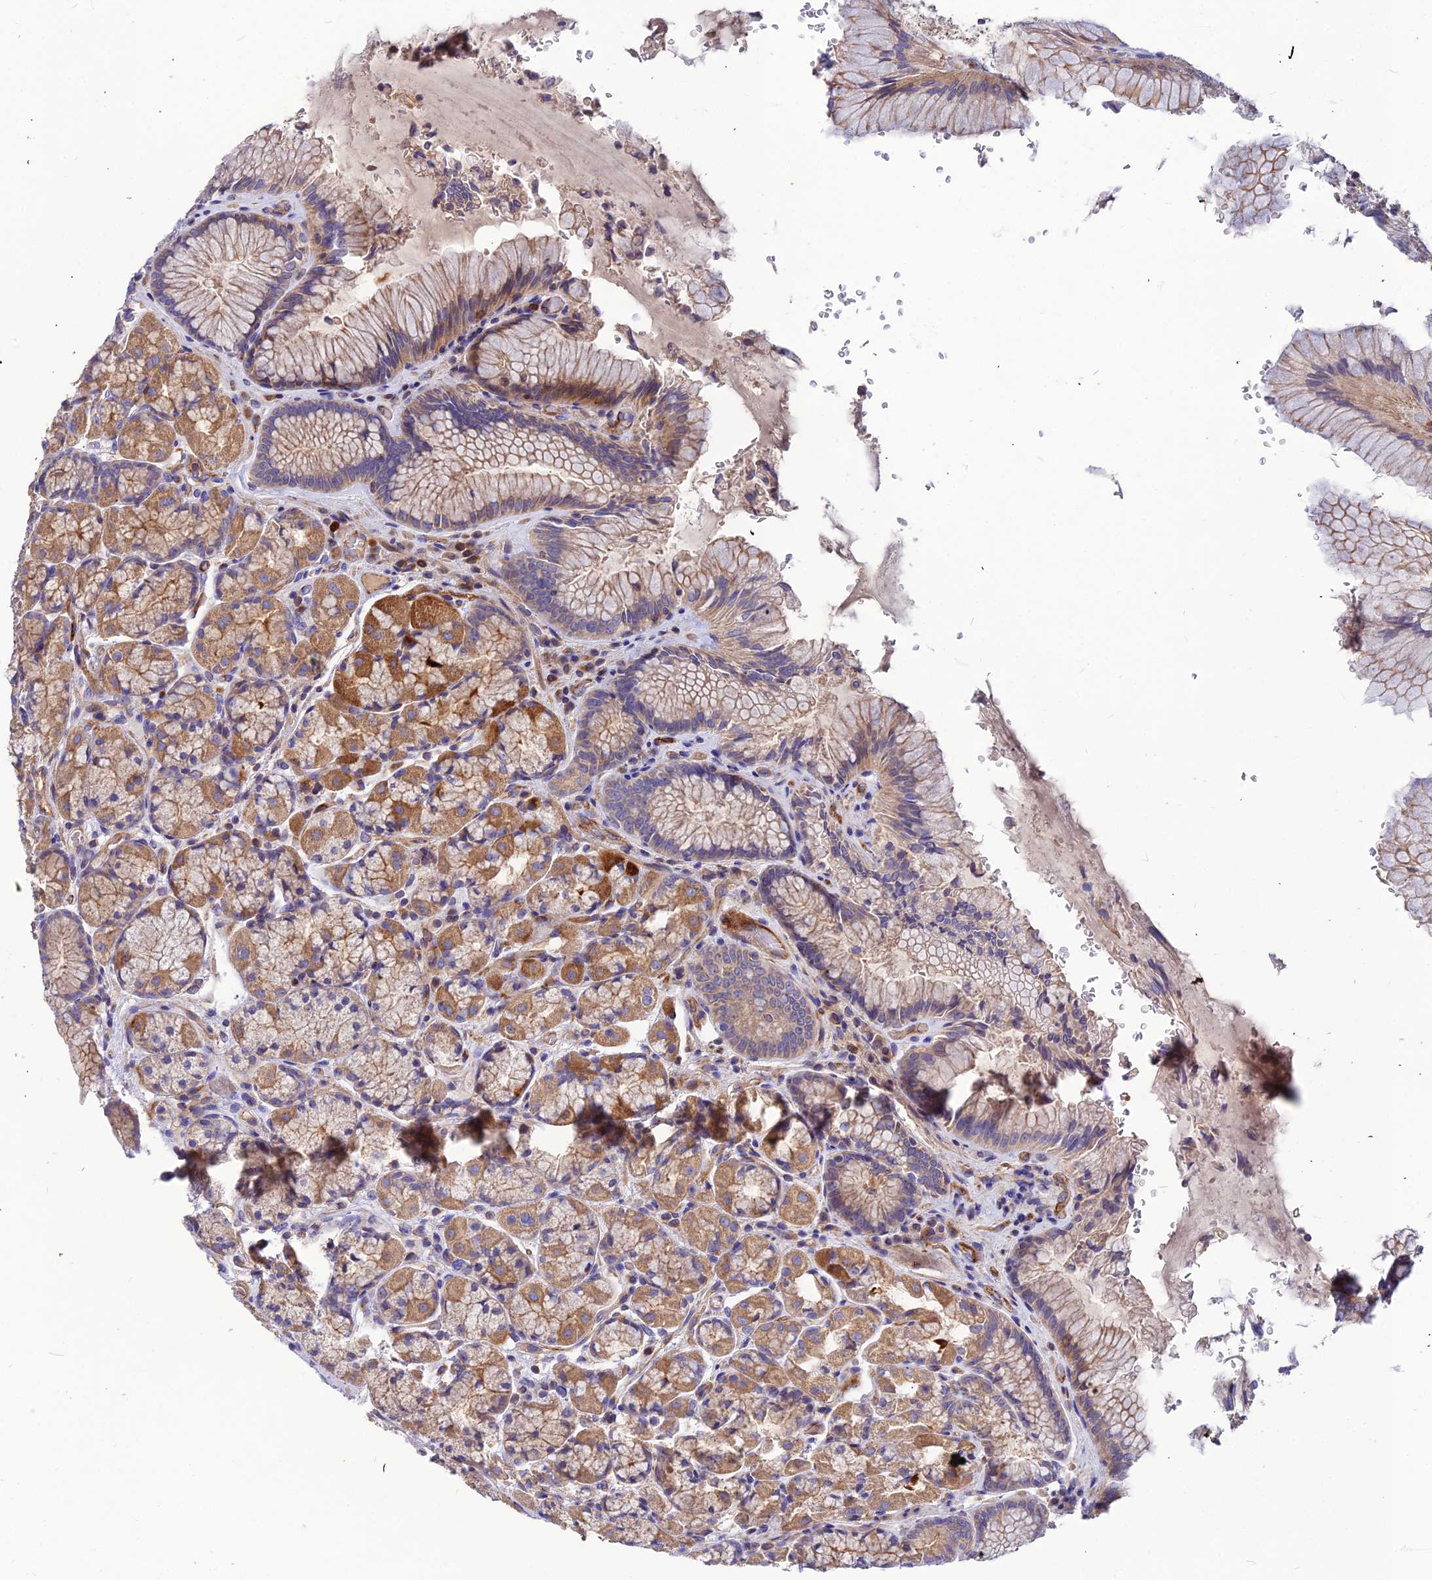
{"staining": {"intensity": "moderate", "quantity": "25%-75%", "location": "cytoplasmic/membranous"}, "tissue": "stomach", "cell_type": "Glandular cells", "image_type": "normal", "snomed": [{"axis": "morphology", "description": "Normal tissue, NOS"}, {"axis": "topography", "description": "Stomach"}], "caption": "Stomach stained for a protein (brown) exhibits moderate cytoplasmic/membranous positive expression in about 25%-75% of glandular cells.", "gene": "ASPHD1", "patient": {"sex": "male", "age": 63}}